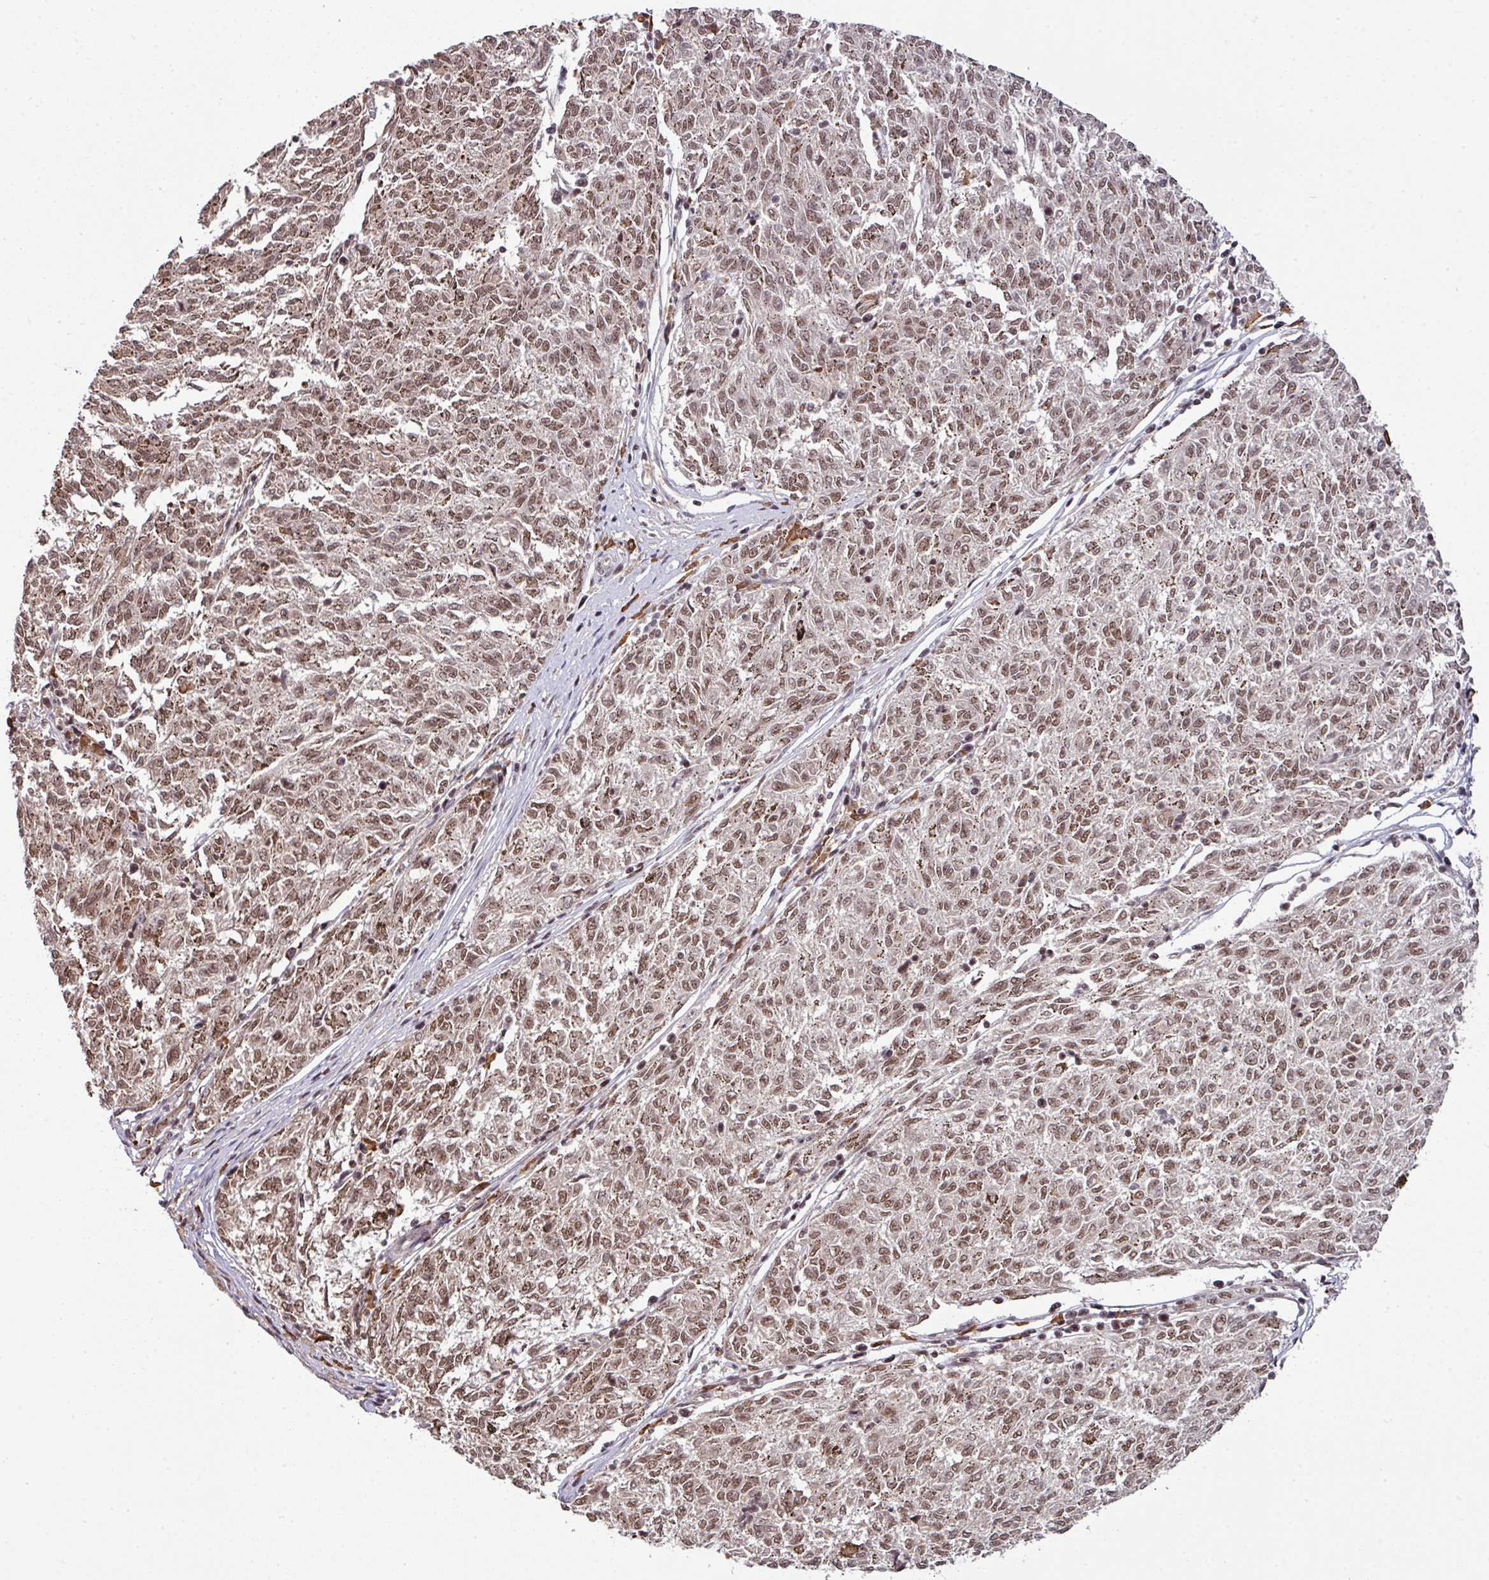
{"staining": {"intensity": "moderate", "quantity": ">75%", "location": "nuclear"}, "tissue": "melanoma", "cell_type": "Tumor cells", "image_type": "cancer", "snomed": [{"axis": "morphology", "description": "Malignant melanoma, NOS"}, {"axis": "topography", "description": "Skin"}], "caption": "Protein analysis of malignant melanoma tissue displays moderate nuclear positivity in approximately >75% of tumor cells. The staining was performed using DAB, with brown indicating positive protein expression. Nuclei are stained blue with hematoxylin.", "gene": "PHF23", "patient": {"sex": "female", "age": 72}}